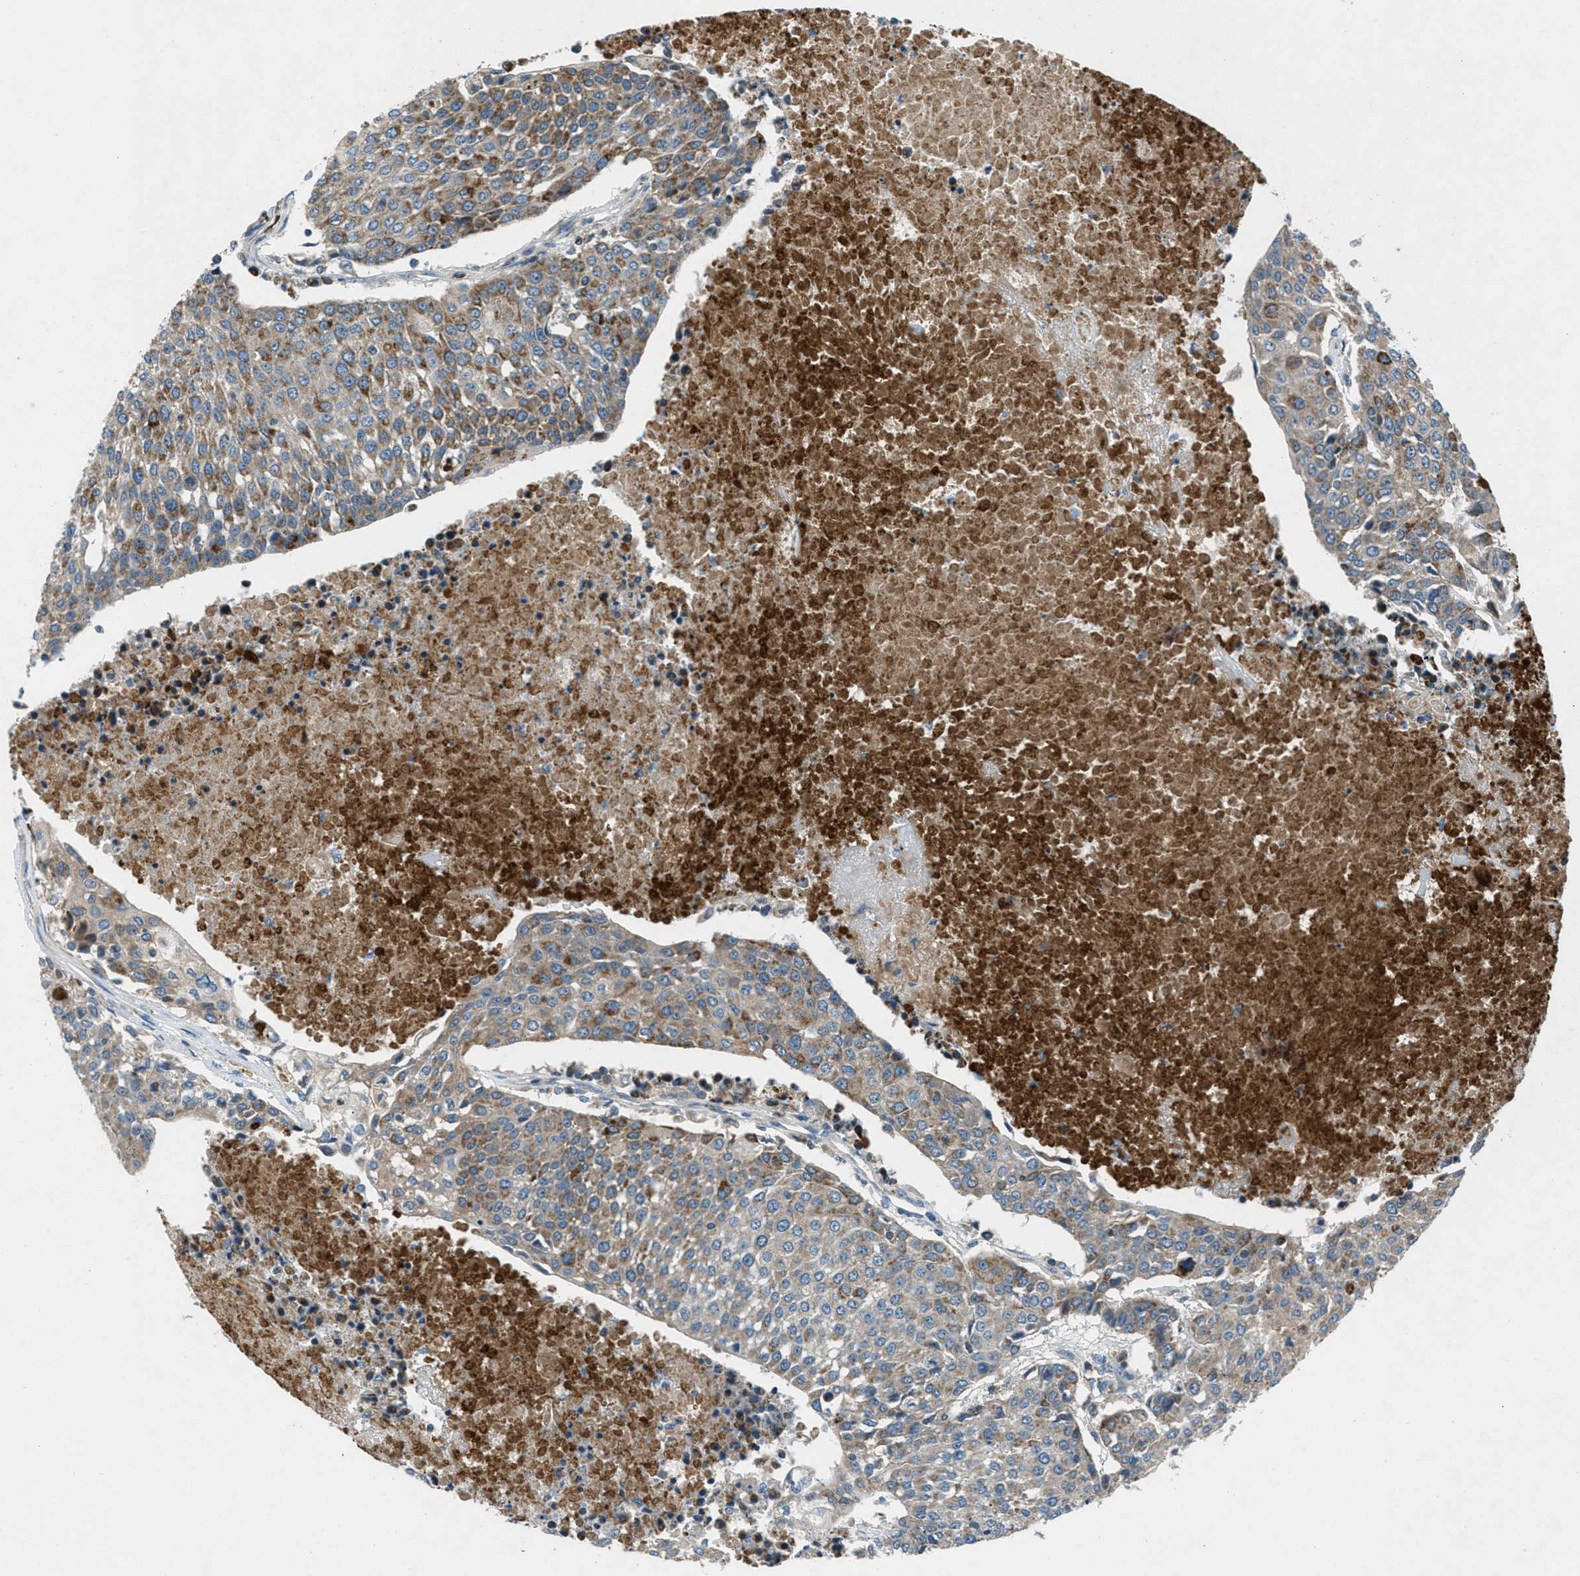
{"staining": {"intensity": "moderate", "quantity": ">75%", "location": "cytoplasmic/membranous"}, "tissue": "urothelial cancer", "cell_type": "Tumor cells", "image_type": "cancer", "snomed": [{"axis": "morphology", "description": "Urothelial carcinoma, High grade"}, {"axis": "topography", "description": "Urinary bladder"}], "caption": "Human high-grade urothelial carcinoma stained with a protein marker shows moderate staining in tumor cells.", "gene": "CLEC2D", "patient": {"sex": "female", "age": 85}}